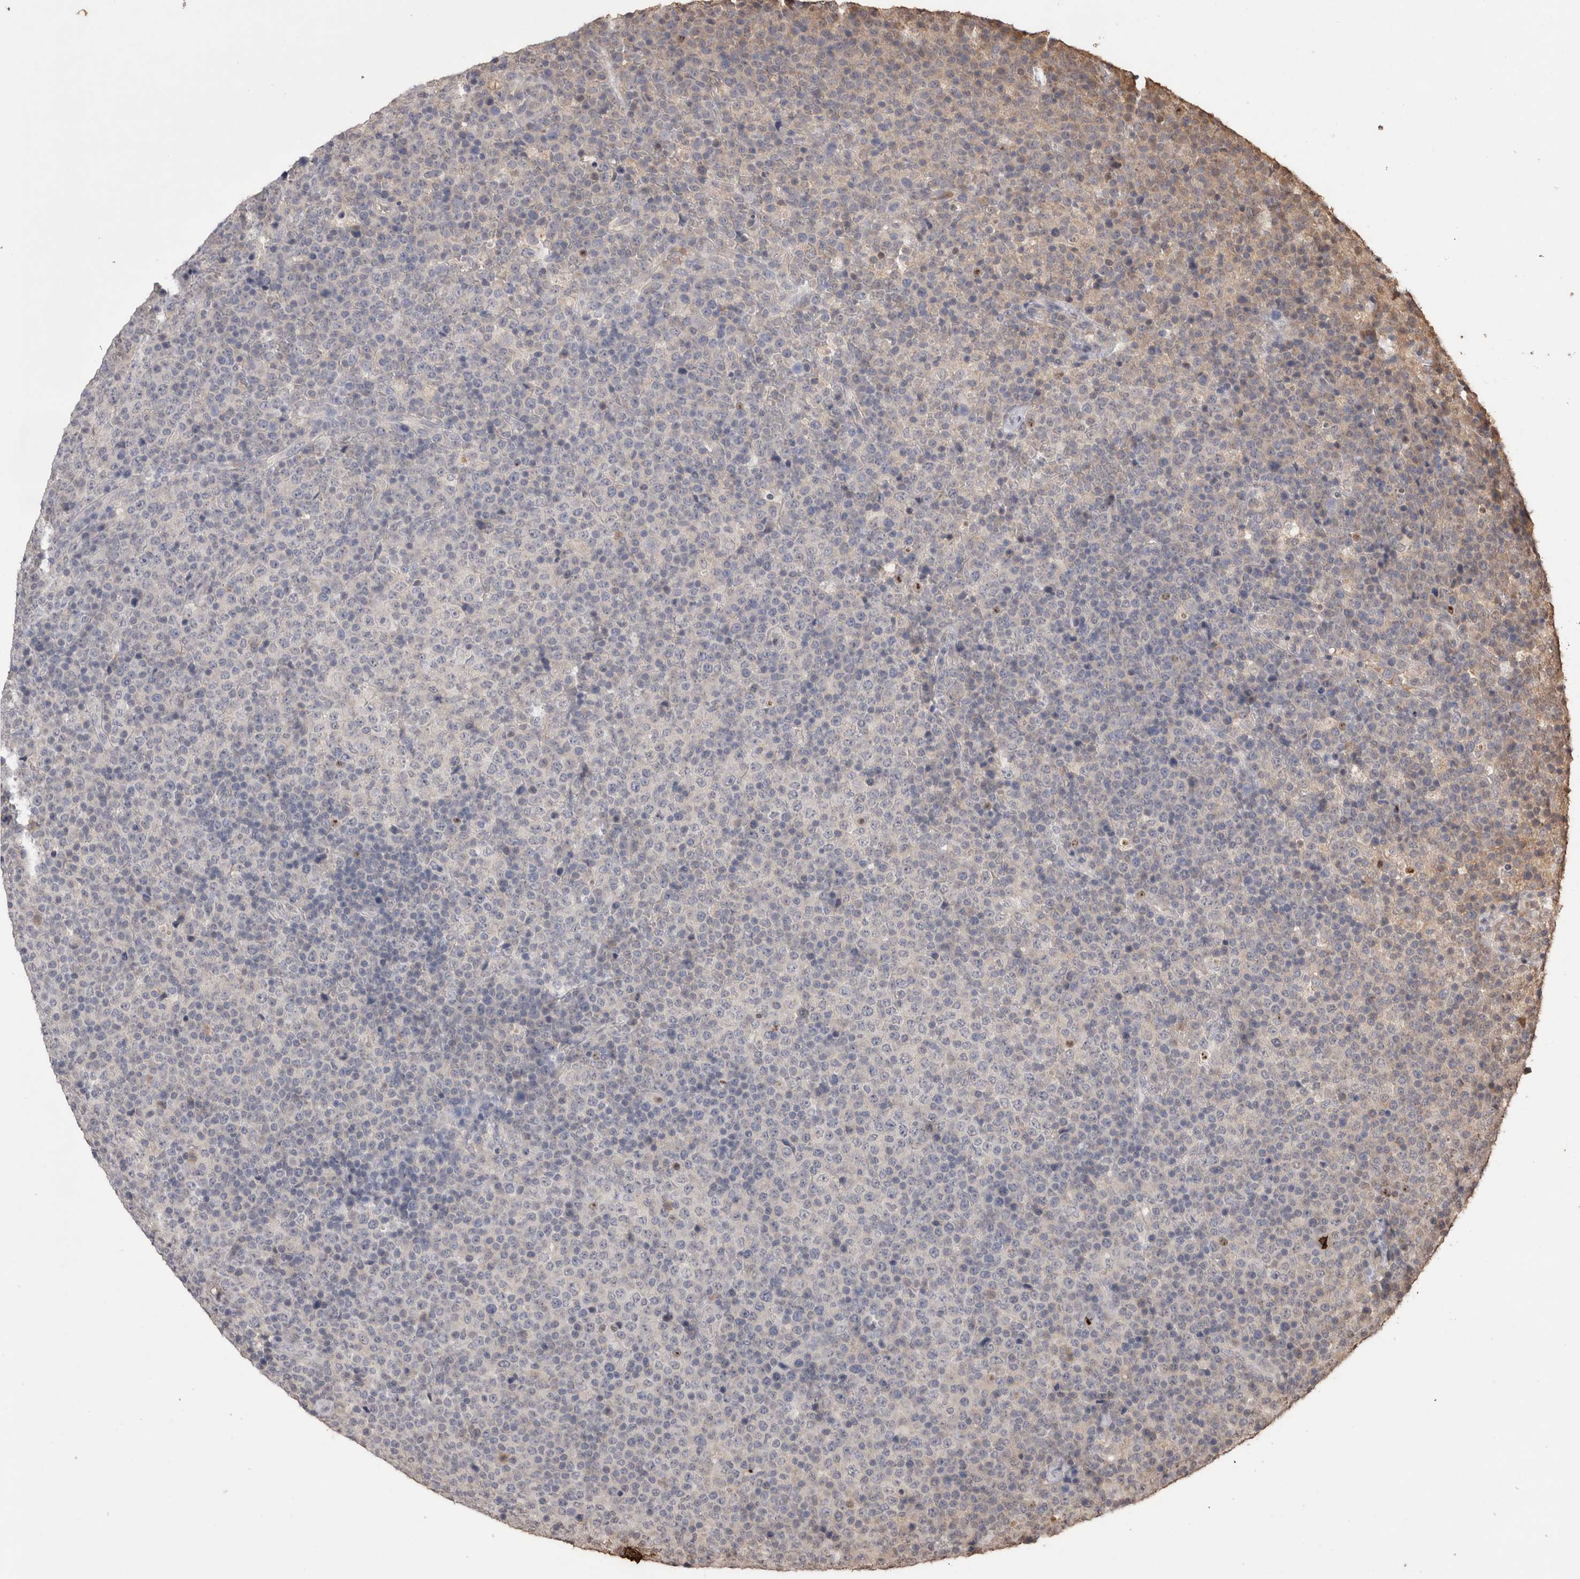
{"staining": {"intensity": "negative", "quantity": "none", "location": "none"}, "tissue": "lymphoma", "cell_type": "Tumor cells", "image_type": "cancer", "snomed": [{"axis": "morphology", "description": "Malignant lymphoma, non-Hodgkin's type, High grade"}, {"axis": "topography", "description": "Lymph node"}], "caption": "Protein analysis of high-grade malignant lymphoma, non-Hodgkin's type displays no significant positivity in tumor cells.", "gene": "GRK5", "patient": {"sex": "male", "age": 13}}